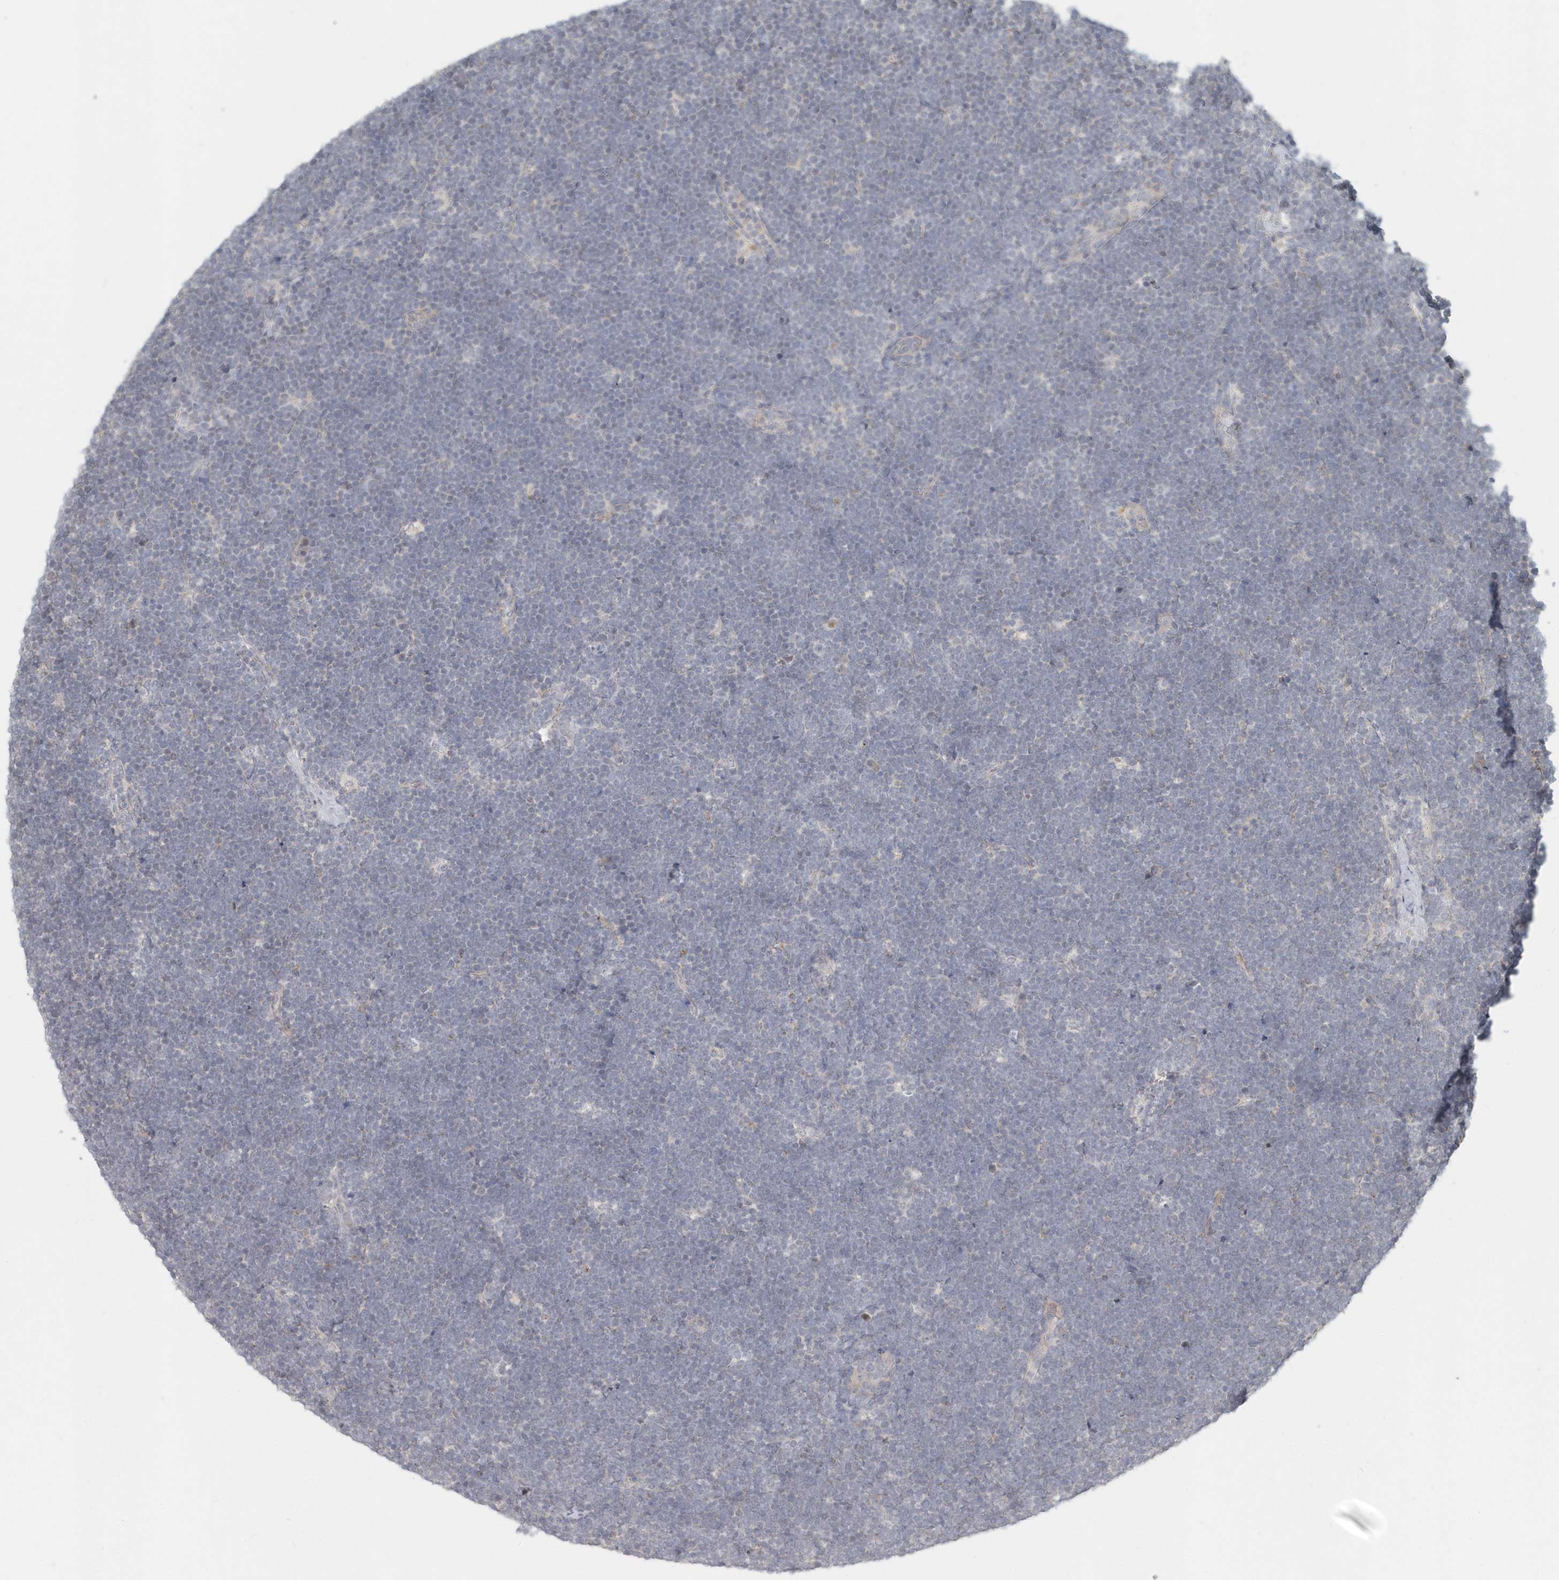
{"staining": {"intensity": "negative", "quantity": "none", "location": "none"}, "tissue": "lymphoma", "cell_type": "Tumor cells", "image_type": "cancer", "snomed": [{"axis": "morphology", "description": "Malignant lymphoma, non-Hodgkin's type, High grade"}, {"axis": "topography", "description": "Lymph node"}], "caption": "Image shows no protein expression in tumor cells of lymphoma tissue. Nuclei are stained in blue.", "gene": "NAPB", "patient": {"sex": "male", "age": 13}}